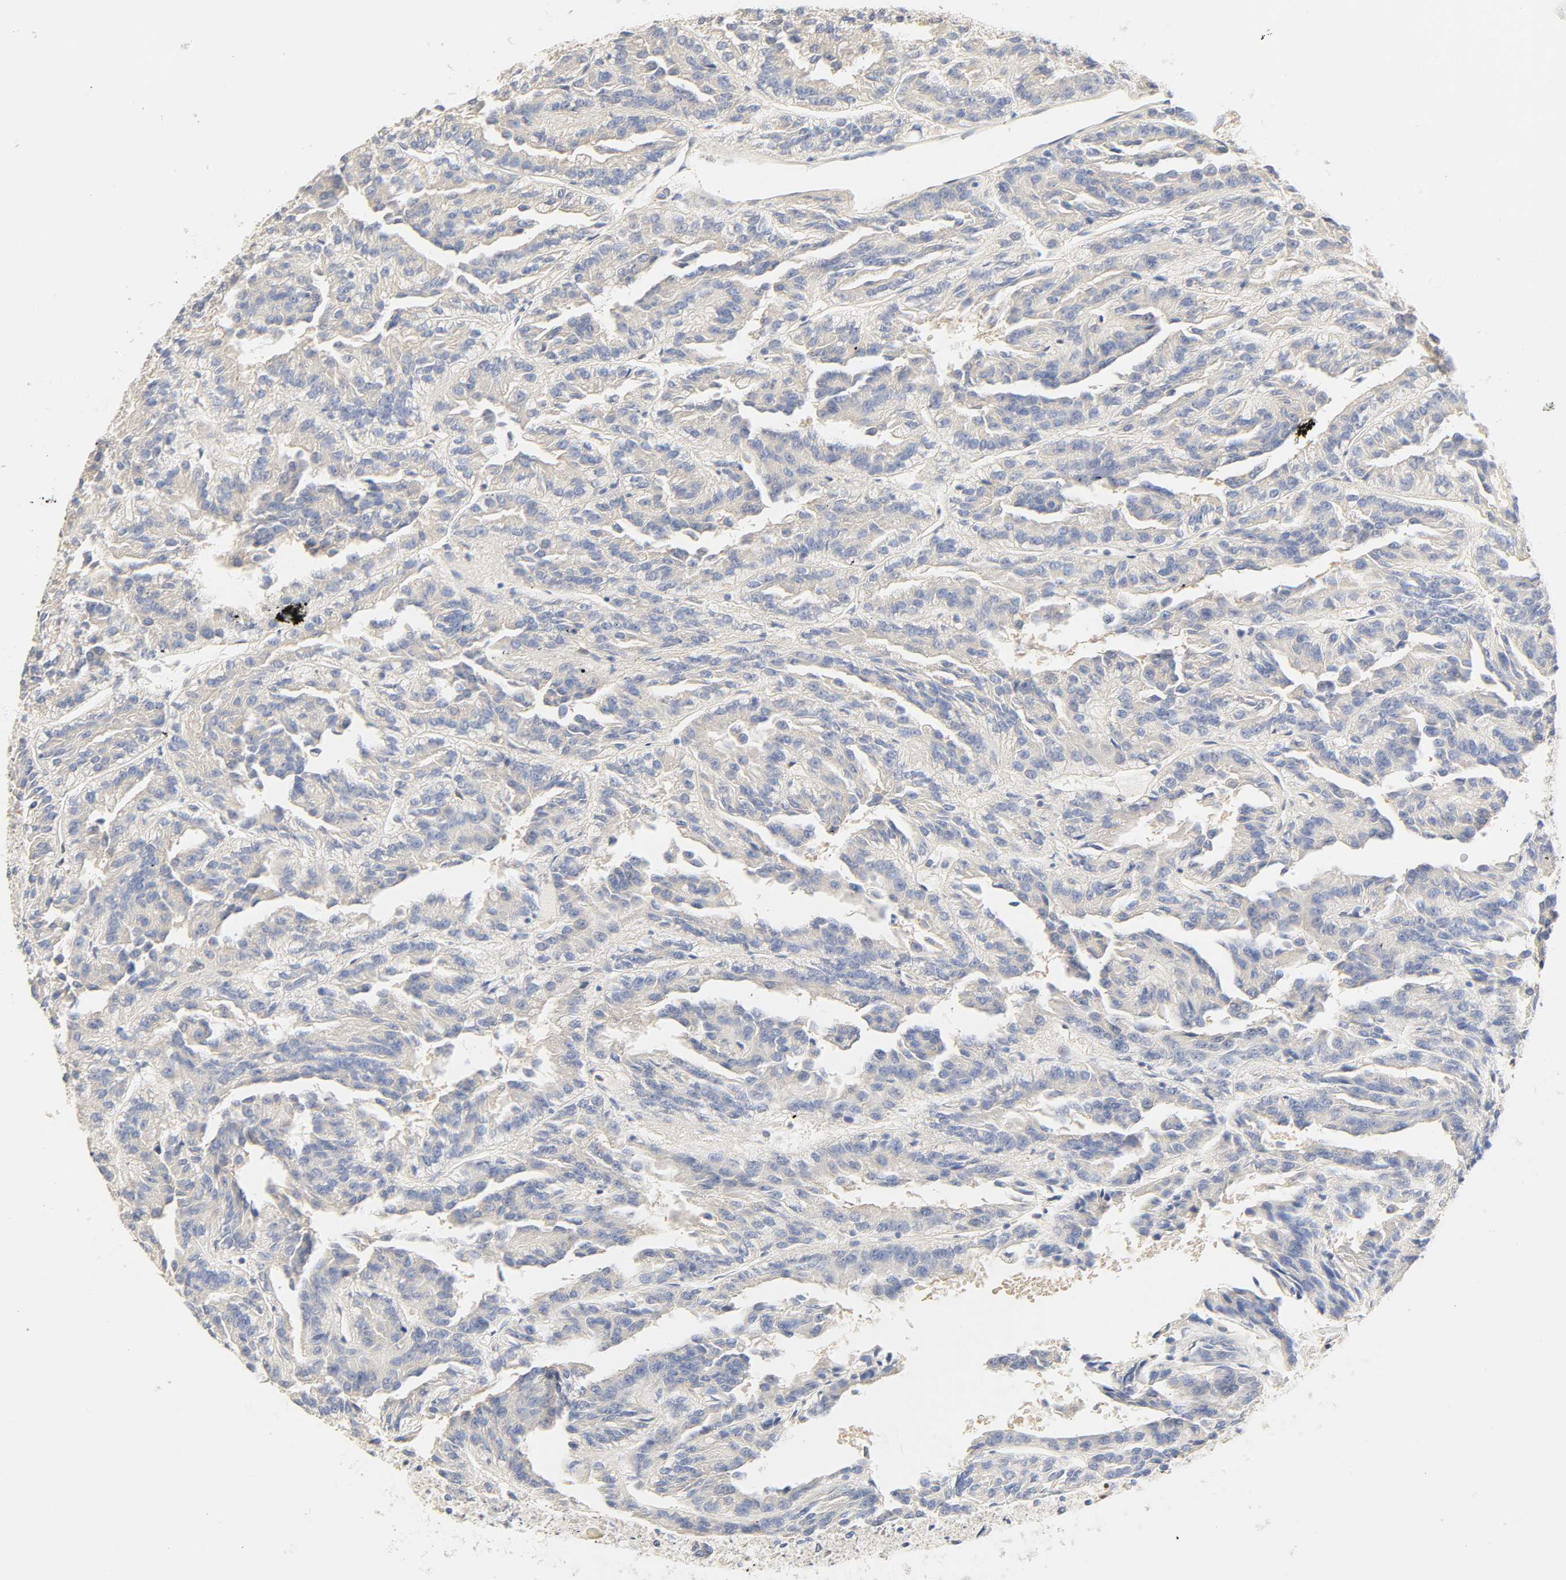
{"staining": {"intensity": "negative", "quantity": "none", "location": "none"}, "tissue": "renal cancer", "cell_type": "Tumor cells", "image_type": "cancer", "snomed": [{"axis": "morphology", "description": "Adenocarcinoma, NOS"}, {"axis": "topography", "description": "Kidney"}], "caption": "IHC micrograph of renal adenocarcinoma stained for a protein (brown), which displays no positivity in tumor cells.", "gene": "BORCS8-MEF2B", "patient": {"sex": "male", "age": 46}}